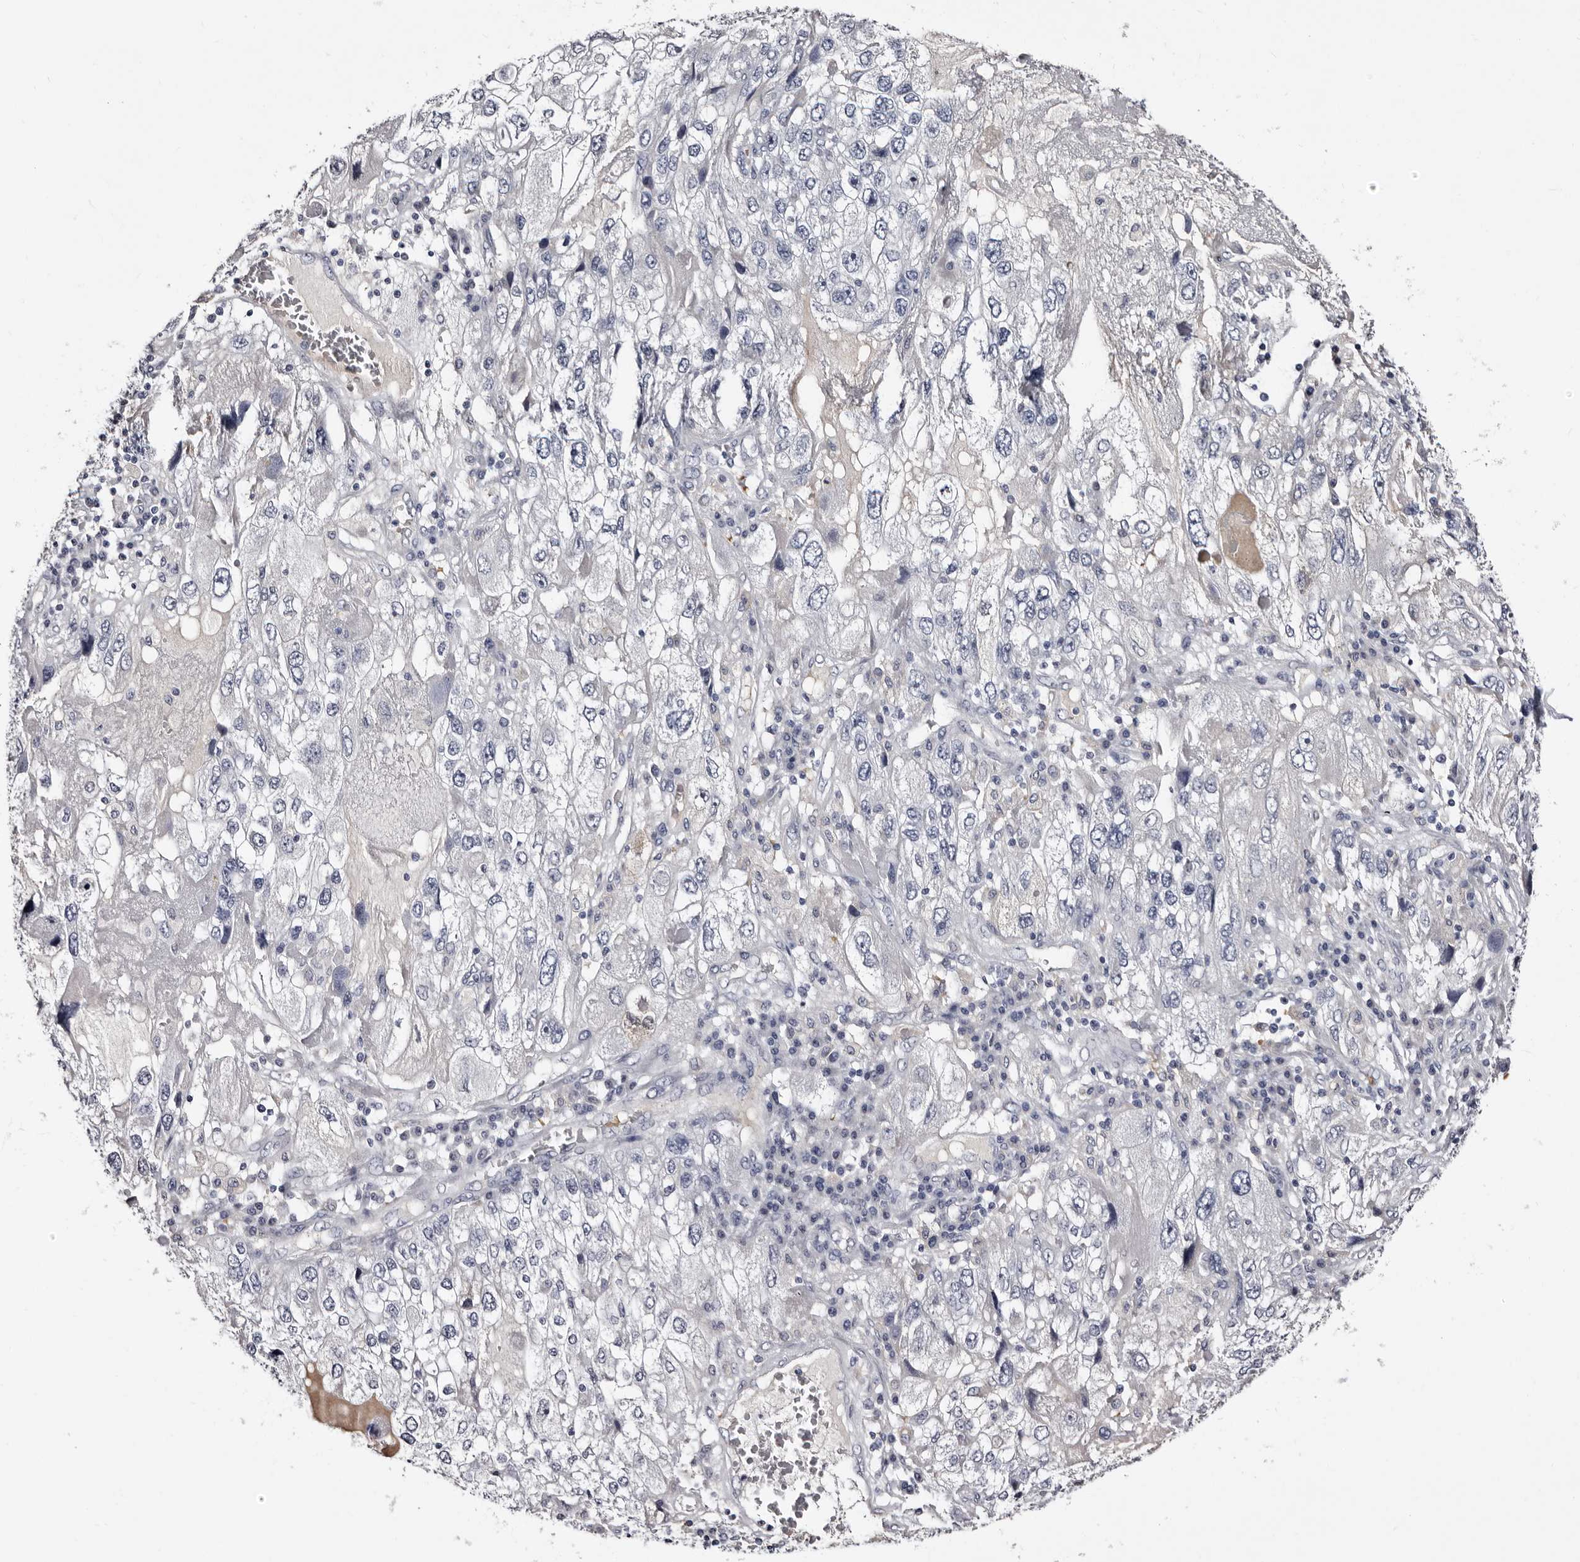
{"staining": {"intensity": "negative", "quantity": "none", "location": "none"}, "tissue": "endometrial cancer", "cell_type": "Tumor cells", "image_type": "cancer", "snomed": [{"axis": "morphology", "description": "Adenocarcinoma, NOS"}, {"axis": "topography", "description": "Endometrium"}], "caption": "The photomicrograph exhibits no staining of tumor cells in endometrial adenocarcinoma. Nuclei are stained in blue.", "gene": "BPGM", "patient": {"sex": "female", "age": 49}}